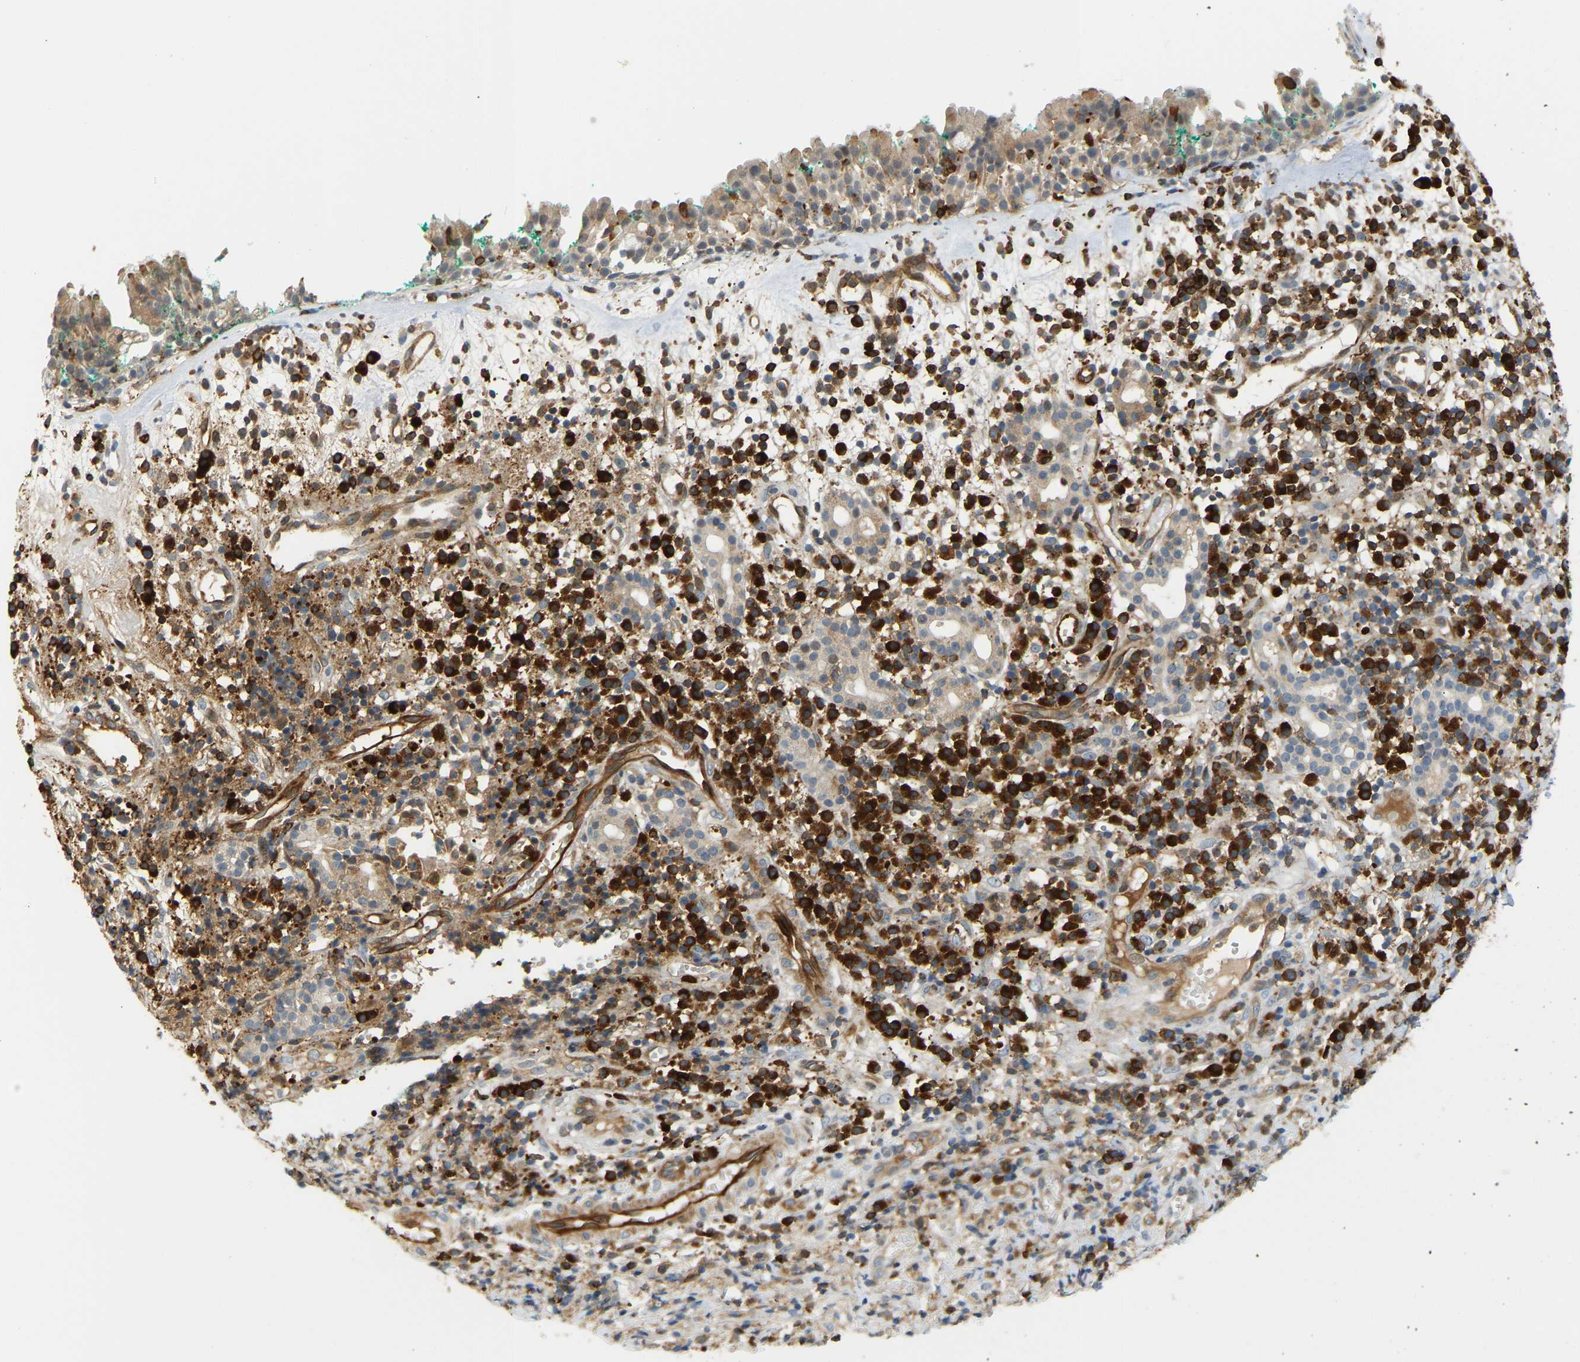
{"staining": {"intensity": "weak", "quantity": "25%-75%", "location": "cytoplasmic/membranous"}, "tissue": "nasopharynx", "cell_type": "Respiratory epithelial cells", "image_type": "normal", "snomed": [{"axis": "morphology", "description": "Normal tissue, NOS"}, {"axis": "morphology", "description": "Basal cell carcinoma"}, {"axis": "topography", "description": "Cartilage tissue"}, {"axis": "topography", "description": "Nasopharynx"}, {"axis": "topography", "description": "Oral tissue"}], "caption": "This image demonstrates immunohistochemistry (IHC) staining of benign nasopharynx, with low weak cytoplasmic/membranous positivity in approximately 25%-75% of respiratory epithelial cells.", "gene": "PLCG2", "patient": {"sex": "female", "age": 77}}